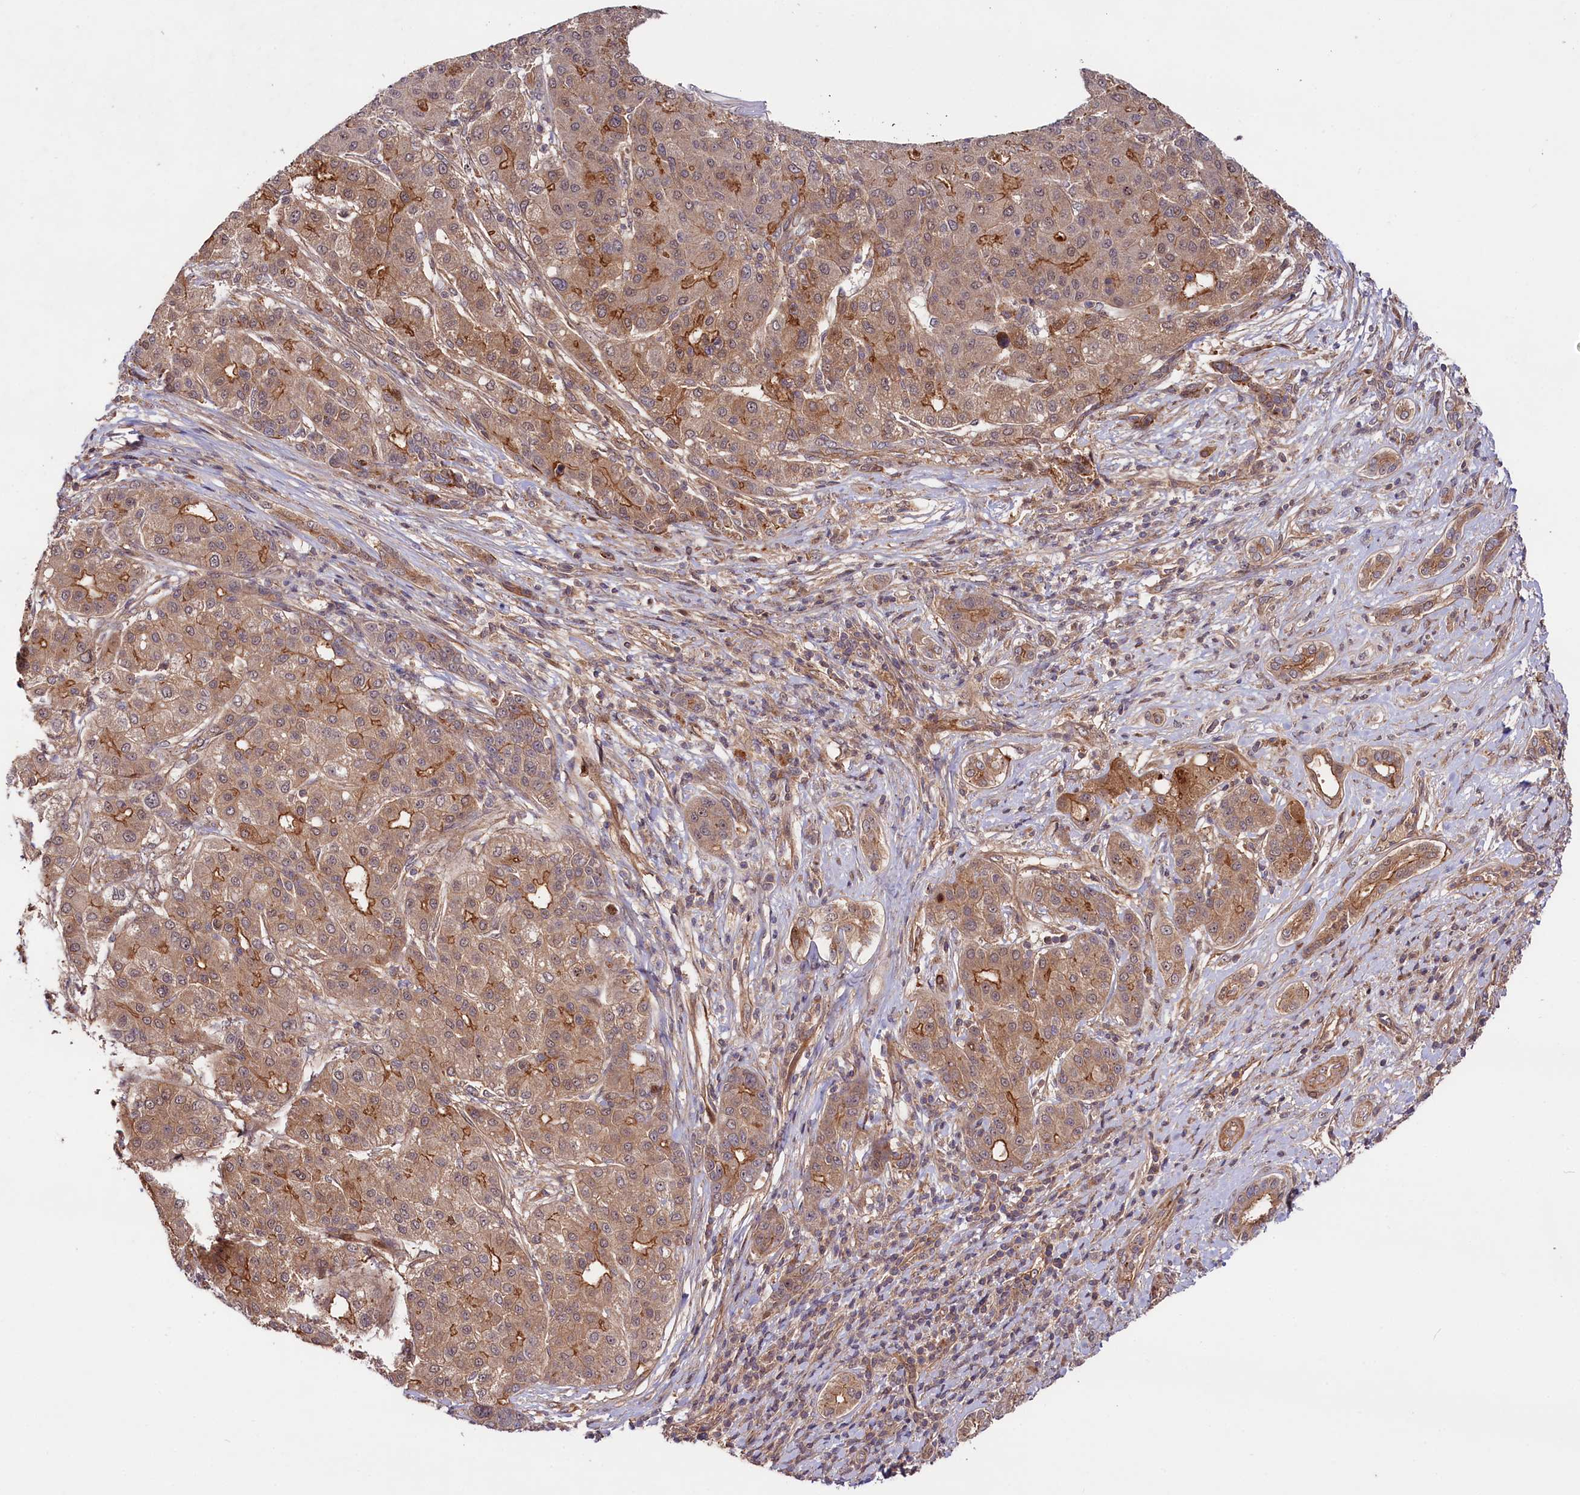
{"staining": {"intensity": "moderate", "quantity": ">75%", "location": "cytoplasmic/membranous"}, "tissue": "liver cancer", "cell_type": "Tumor cells", "image_type": "cancer", "snomed": [{"axis": "morphology", "description": "Carcinoma, Hepatocellular, NOS"}, {"axis": "topography", "description": "Liver"}], "caption": "Moderate cytoplasmic/membranous protein staining is present in approximately >75% of tumor cells in liver cancer.", "gene": "NEDD1", "patient": {"sex": "male", "age": 65}}